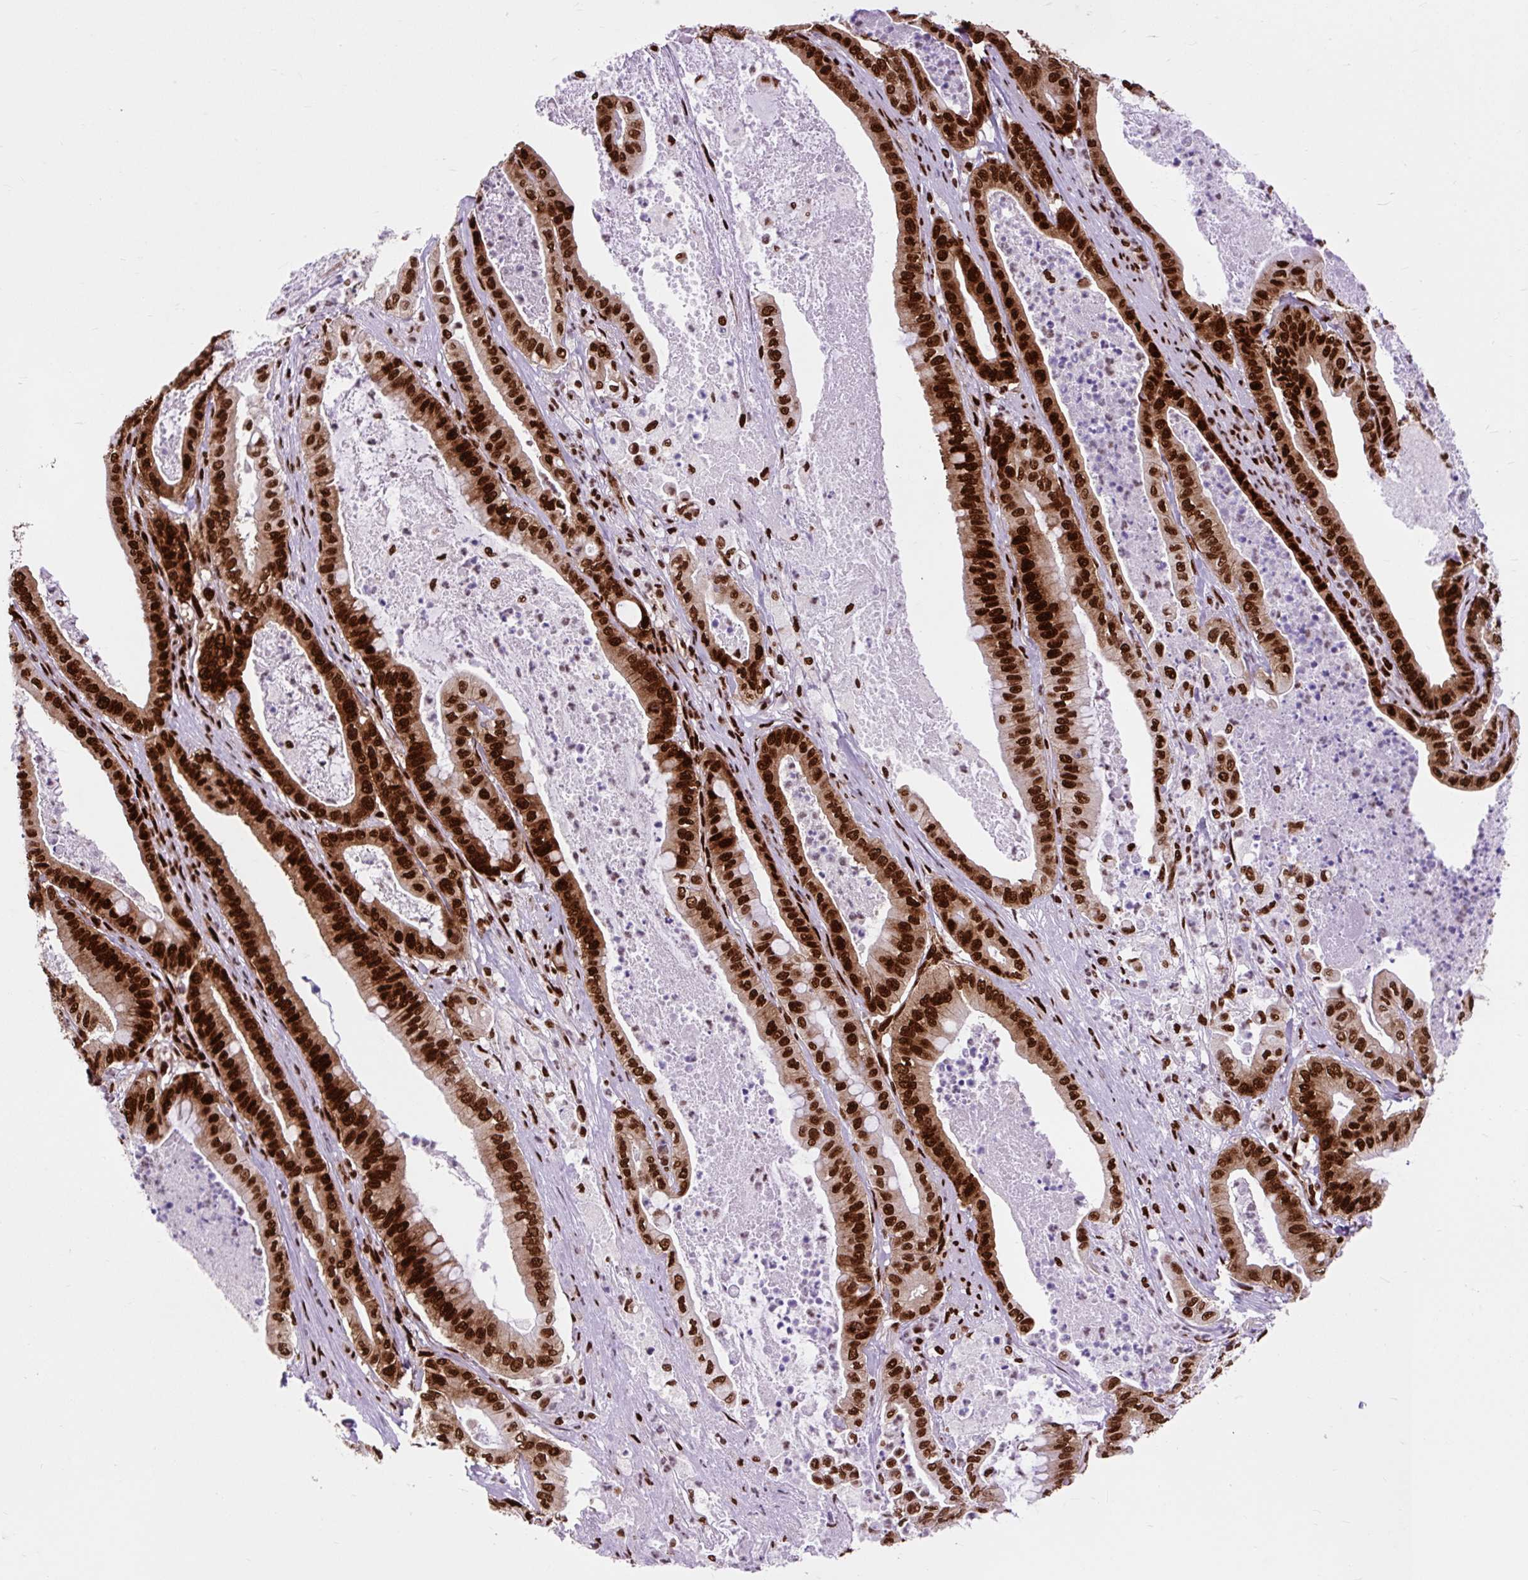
{"staining": {"intensity": "strong", "quantity": ">75%", "location": "nuclear"}, "tissue": "pancreatic cancer", "cell_type": "Tumor cells", "image_type": "cancer", "snomed": [{"axis": "morphology", "description": "Adenocarcinoma, NOS"}, {"axis": "topography", "description": "Pancreas"}], "caption": "Strong nuclear protein expression is seen in approximately >75% of tumor cells in pancreatic cancer (adenocarcinoma).", "gene": "FUS", "patient": {"sex": "male", "age": 71}}